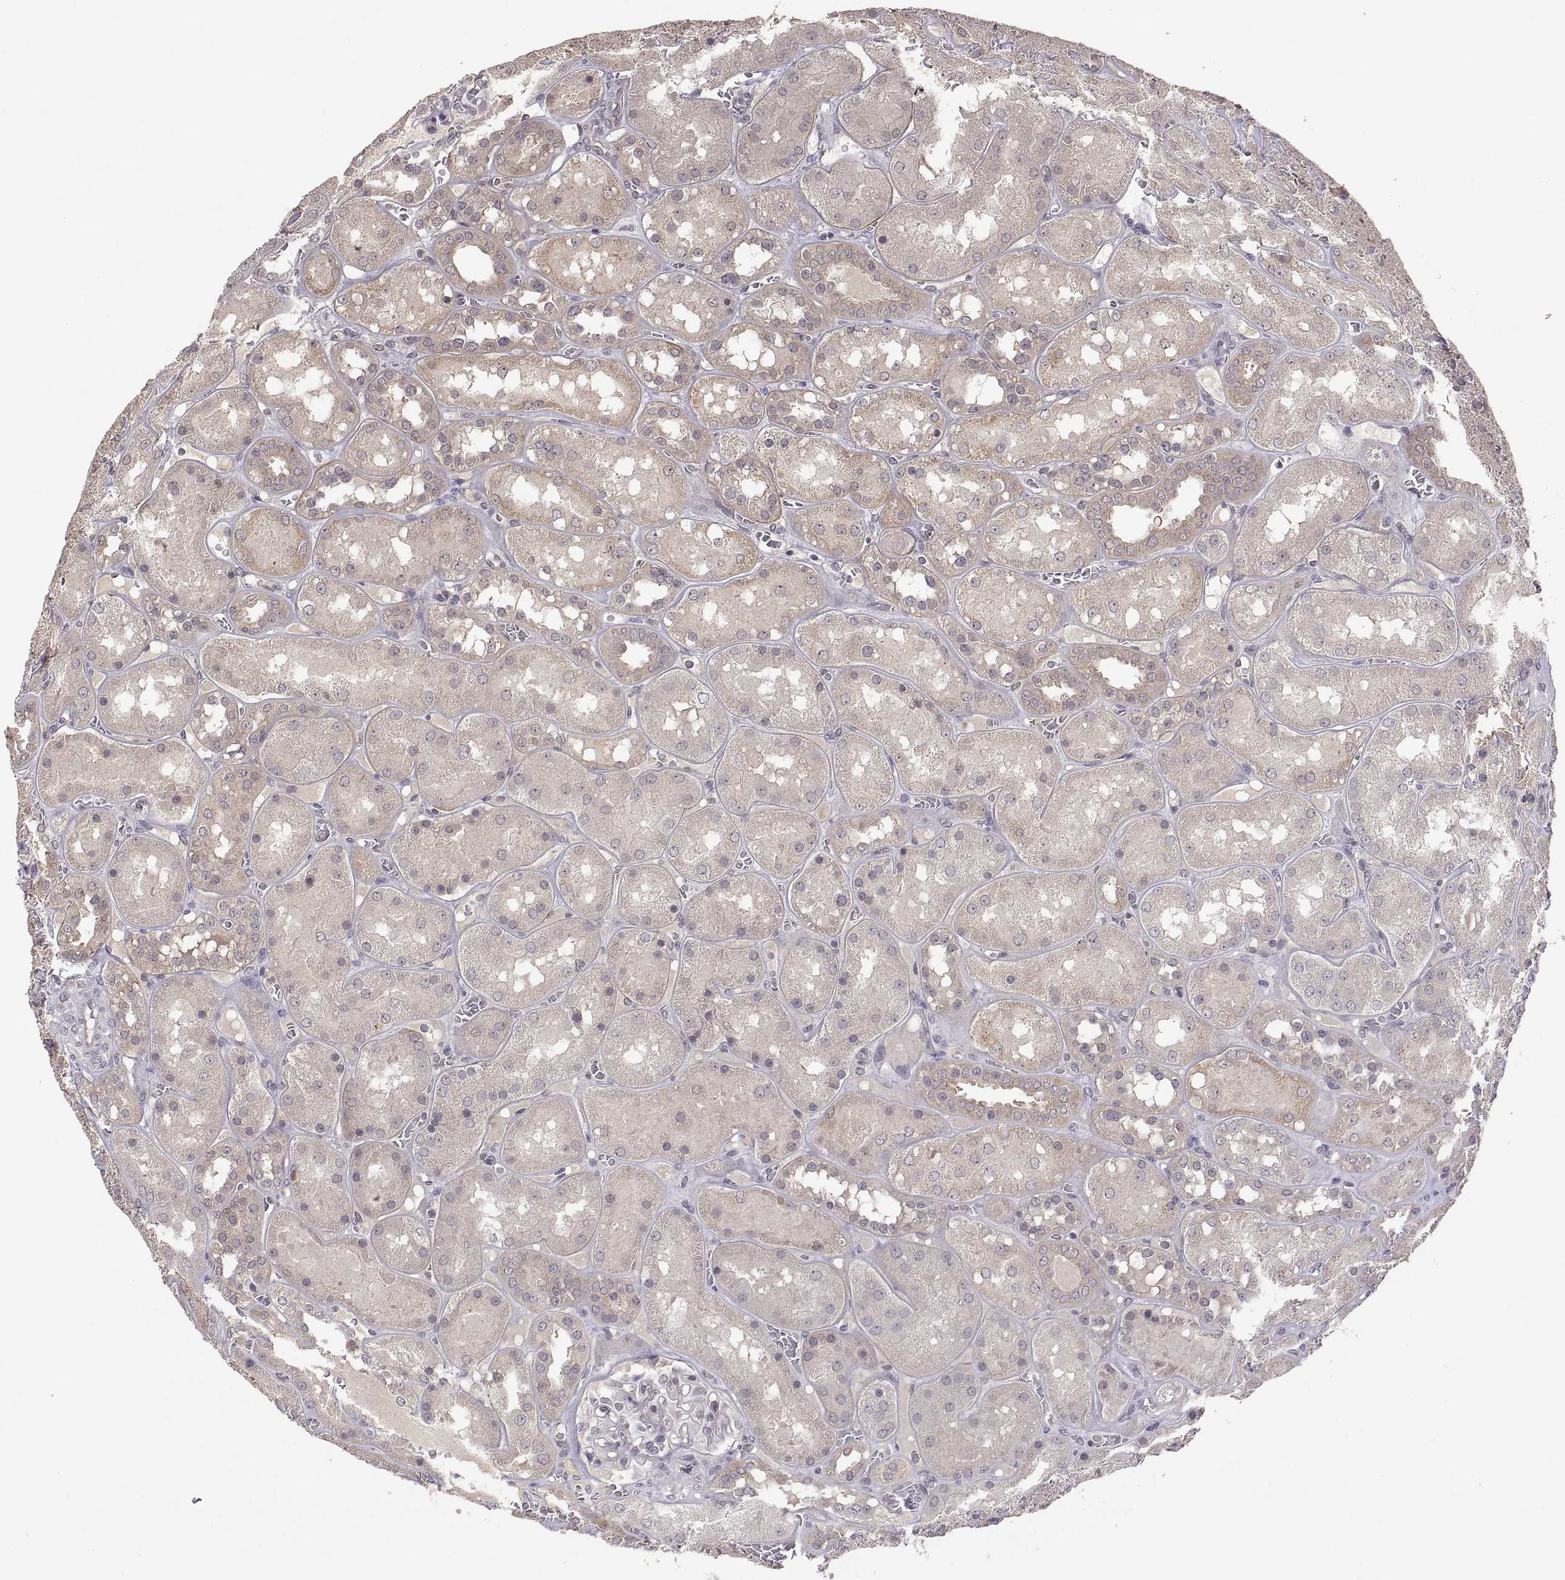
{"staining": {"intensity": "negative", "quantity": "none", "location": "none"}, "tissue": "kidney", "cell_type": "Cells in glomeruli", "image_type": "normal", "snomed": [{"axis": "morphology", "description": "Normal tissue, NOS"}, {"axis": "topography", "description": "Kidney"}], "caption": "Cells in glomeruli are negative for protein expression in normal human kidney. Nuclei are stained in blue.", "gene": "LAMA1", "patient": {"sex": "male", "age": 73}}